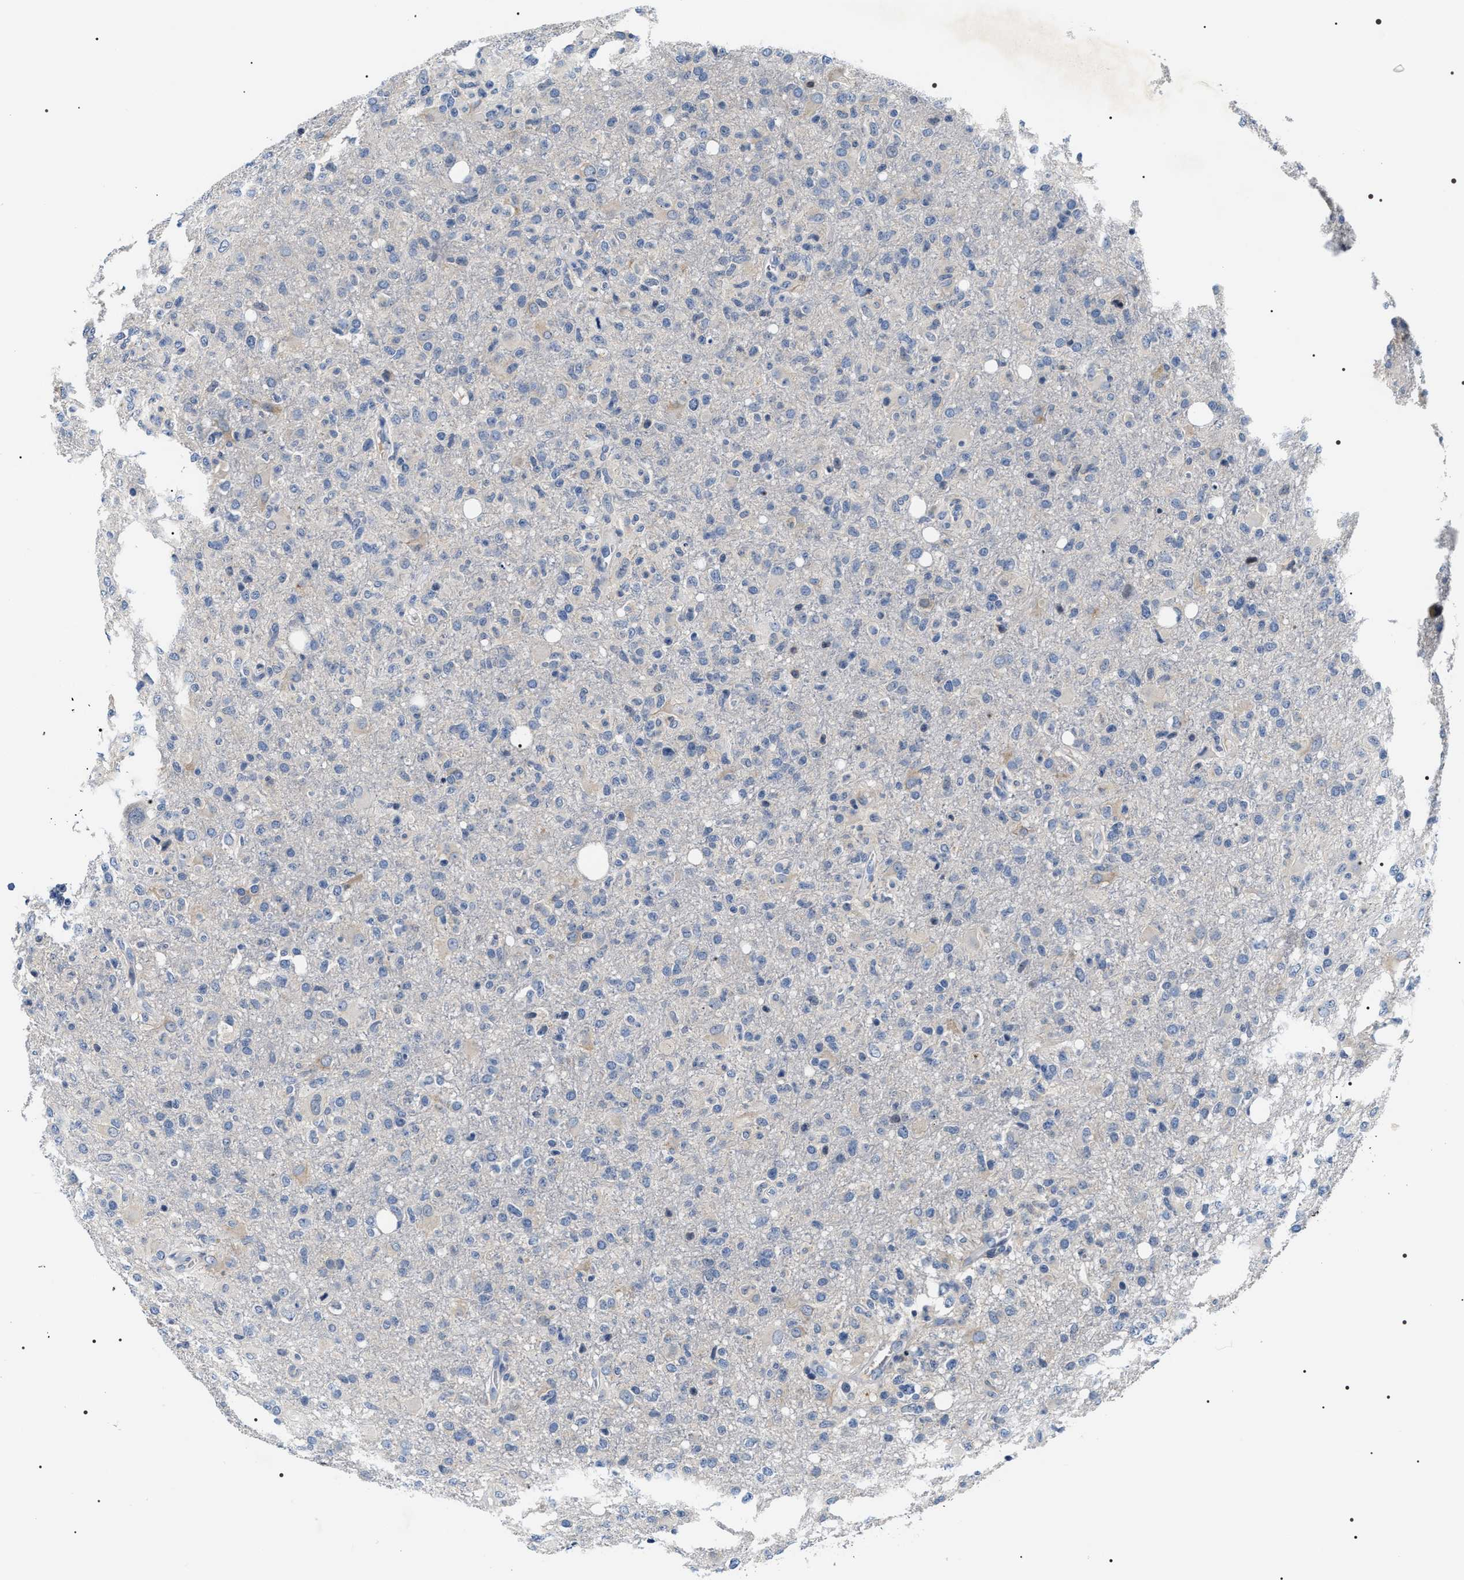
{"staining": {"intensity": "negative", "quantity": "none", "location": "none"}, "tissue": "glioma", "cell_type": "Tumor cells", "image_type": "cancer", "snomed": [{"axis": "morphology", "description": "Glioma, malignant, High grade"}, {"axis": "topography", "description": "Brain"}], "caption": "IHC photomicrograph of malignant high-grade glioma stained for a protein (brown), which shows no staining in tumor cells.", "gene": "BAG2", "patient": {"sex": "female", "age": 57}}